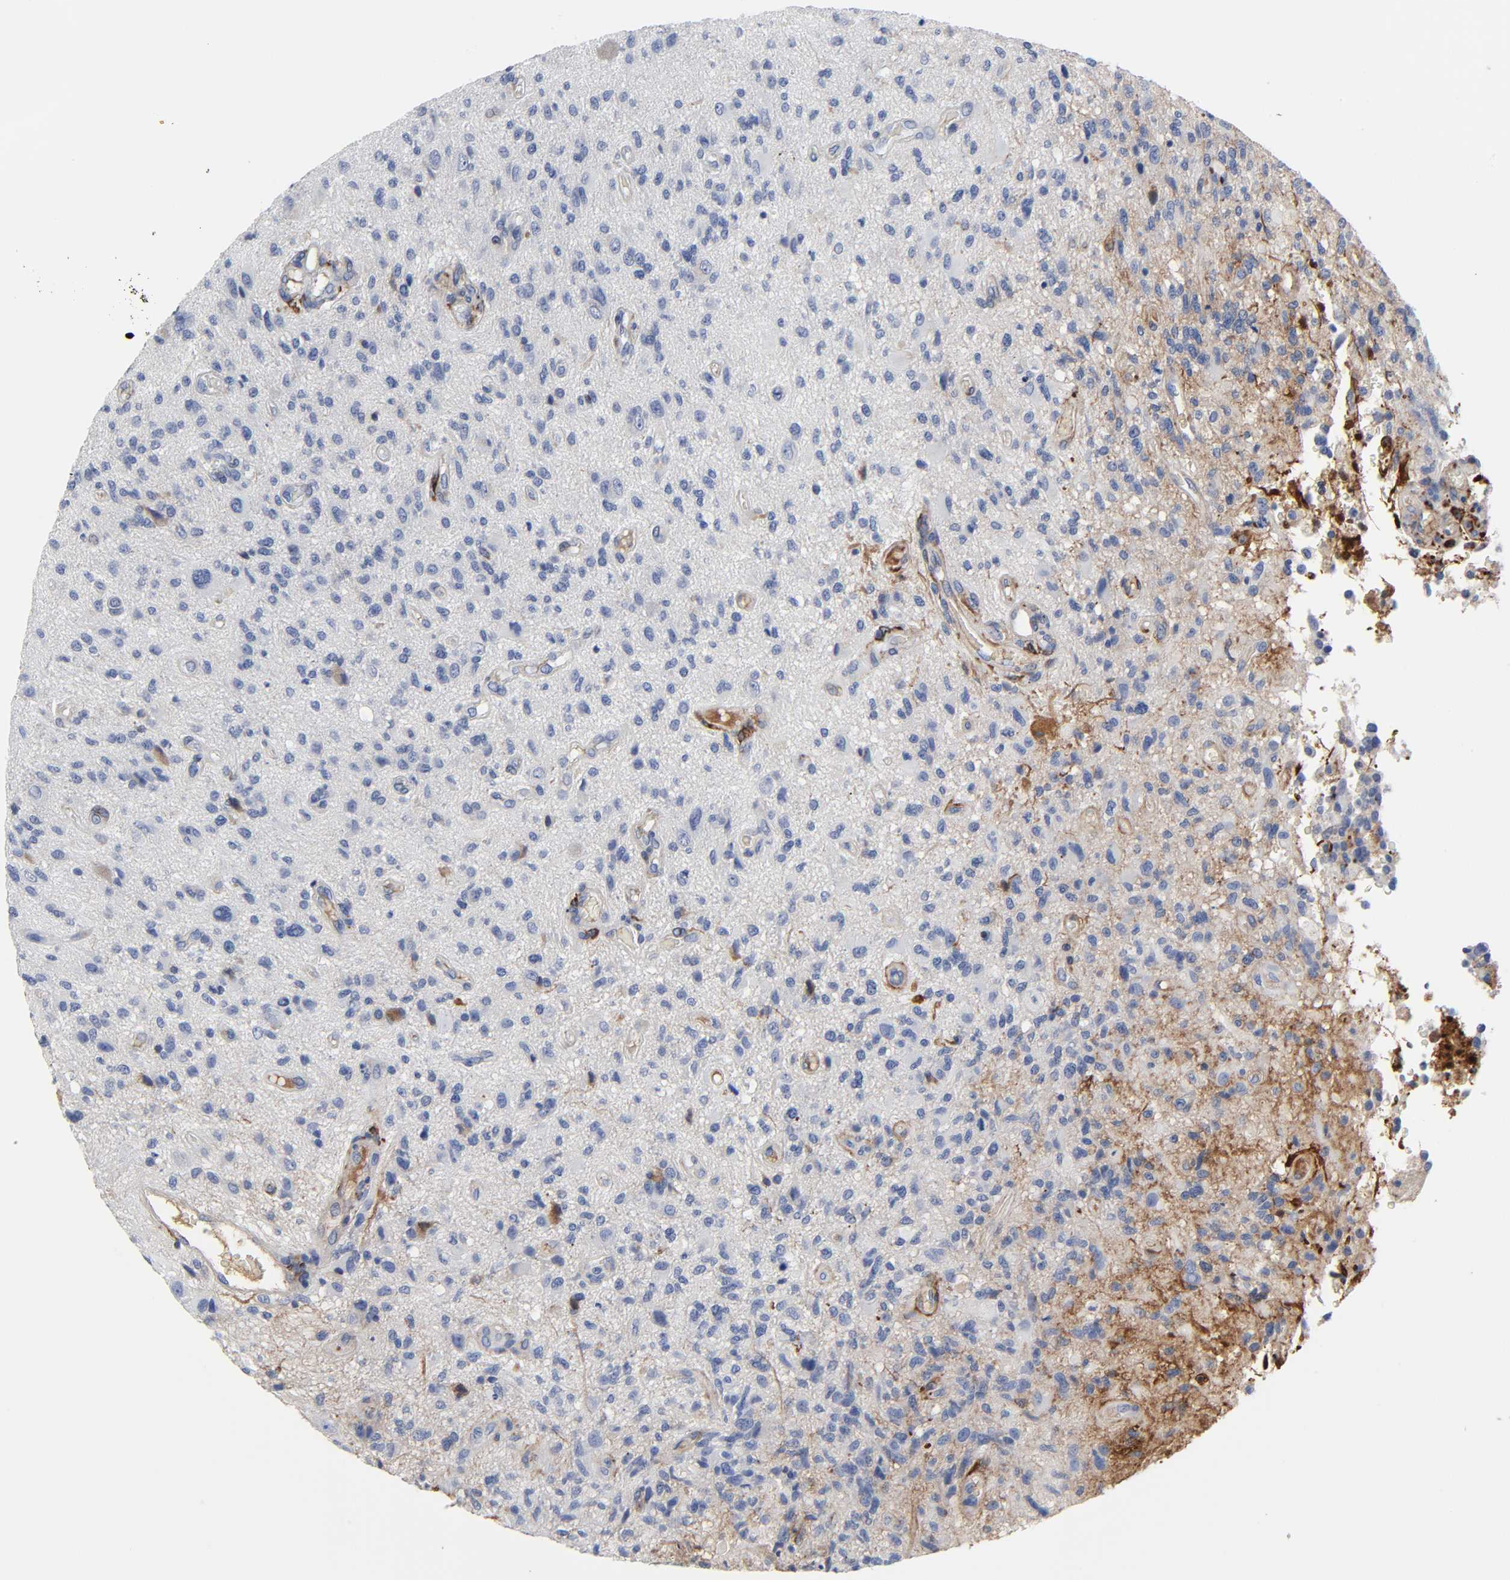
{"staining": {"intensity": "negative", "quantity": "none", "location": "none"}, "tissue": "glioma", "cell_type": "Tumor cells", "image_type": "cancer", "snomed": [{"axis": "morphology", "description": "Normal tissue, NOS"}, {"axis": "morphology", "description": "Glioma, malignant, High grade"}, {"axis": "topography", "description": "Cerebral cortex"}], "caption": "Malignant glioma (high-grade) was stained to show a protein in brown. There is no significant staining in tumor cells.", "gene": "FBLN1", "patient": {"sex": "male", "age": 75}}